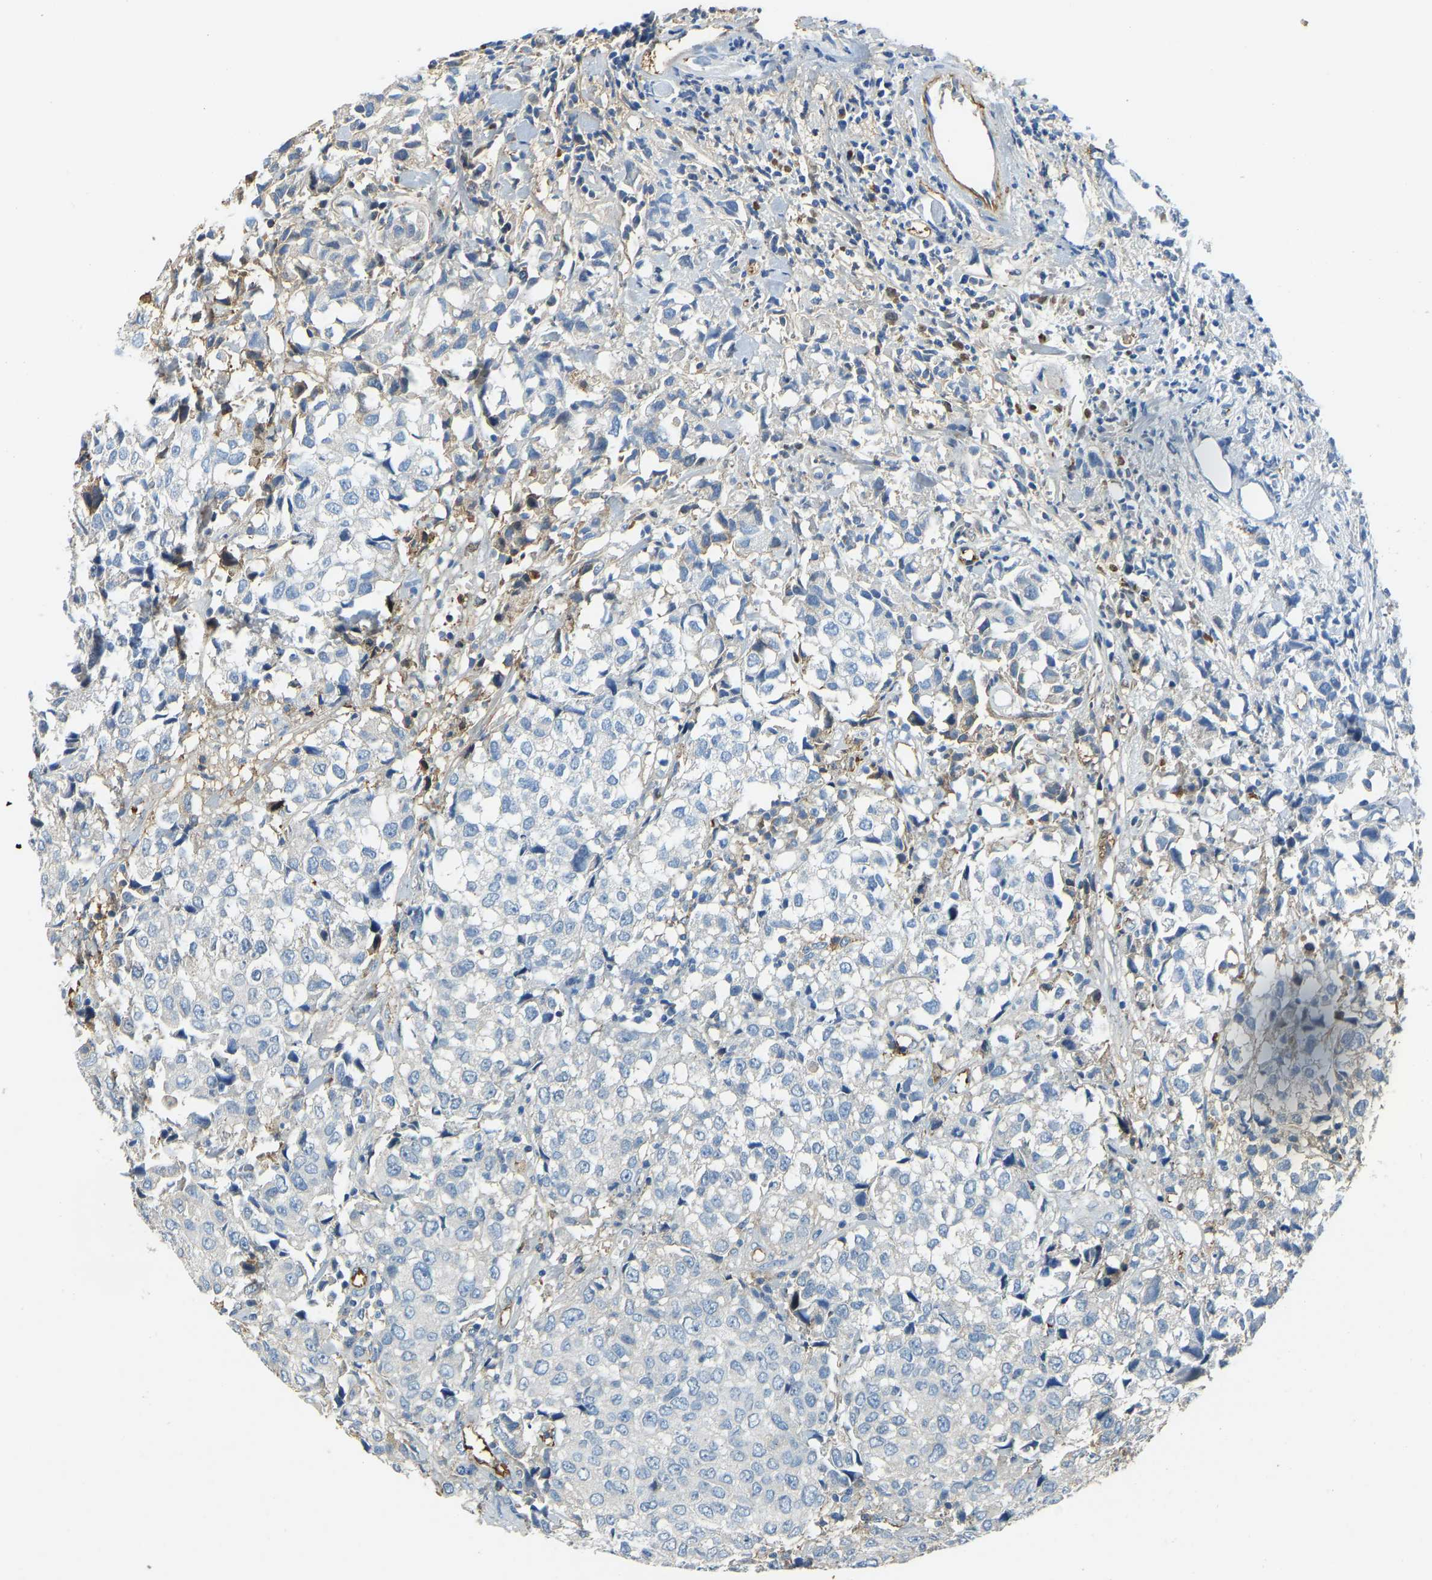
{"staining": {"intensity": "negative", "quantity": "none", "location": "none"}, "tissue": "urothelial cancer", "cell_type": "Tumor cells", "image_type": "cancer", "snomed": [{"axis": "morphology", "description": "Urothelial carcinoma, High grade"}, {"axis": "topography", "description": "Urinary bladder"}], "caption": "This image is of urothelial cancer stained with immunohistochemistry (IHC) to label a protein in brown with the nuclei are counter-stained blue. There is no staining in tumor cells. The staining was performed using DAB (3,3'-diaminobenzidine) to visualize the protein expression in brown, while the nuclei were stained in blue with hematoxylin (Magnification: 20x).", "gene": "THBS4", "patient": {"sex": "female", "age": 75}}